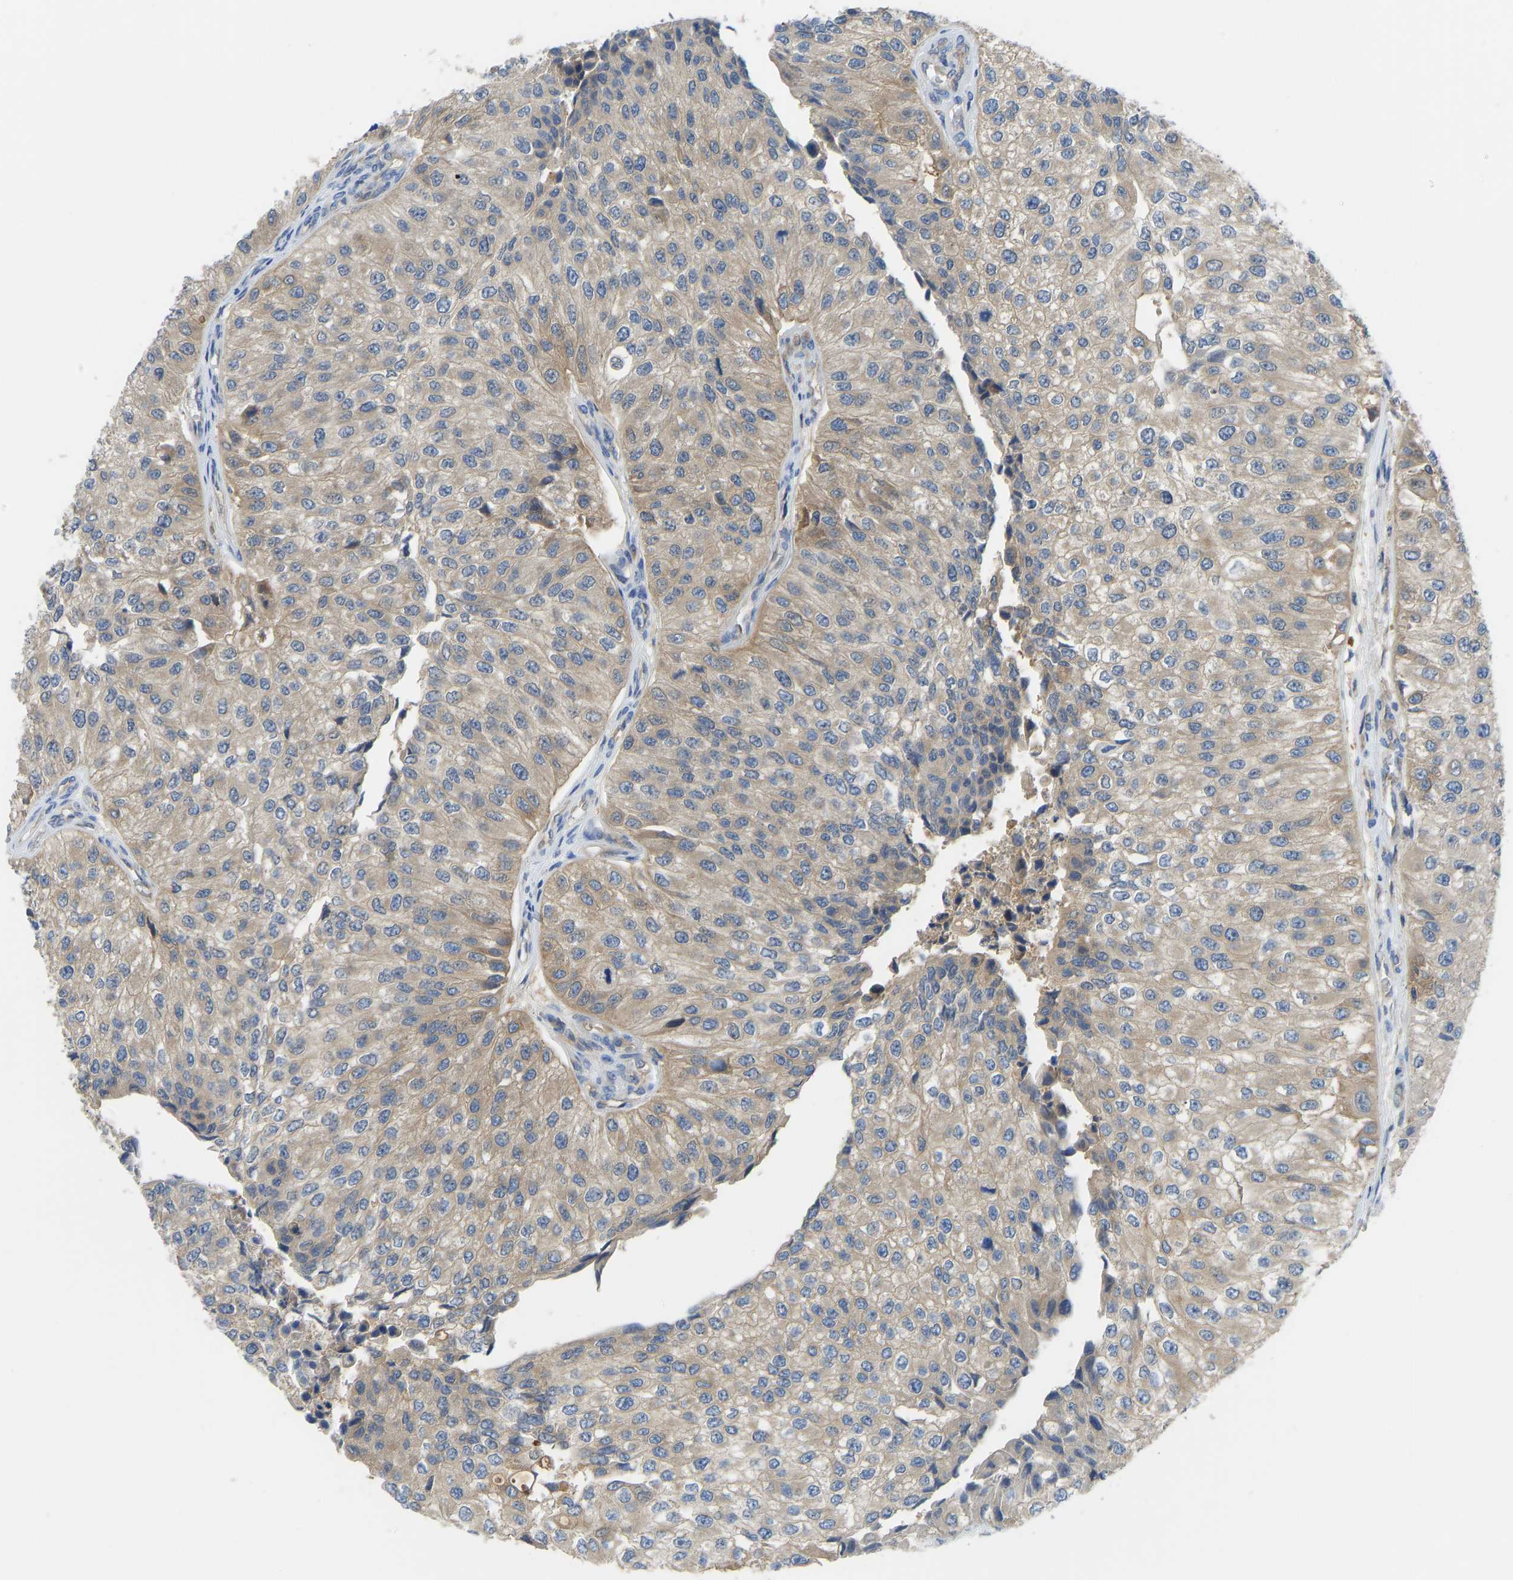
{"staining": {"intensity": "weak", "quantity": ">75%", "location": "cytoplasmic/membranous"}, "tissue": "urothelial cancer", "cell_type": "Tumor cells", "image_type": "cancer", "snomed": [{"axis": "morphology", "description": "Urothelial carcinoma, High grade"}, {"axis": "topography", "description": "Kidney"}, {"axis": "topography", "description": "Urinary bladder"}], "caption": "Immunohistochemical staining of human urothelial cancer exhibits low levels of weak cytoplasmic/membranous expression in approximately >75% of tumor cells. (DAB (3,3'-diaminobenzidine) IHC, brown staining for protein, blue staining for nuclei).", "gene": "PPP3CA", "patient": {"sex": "male", "age": 77}}